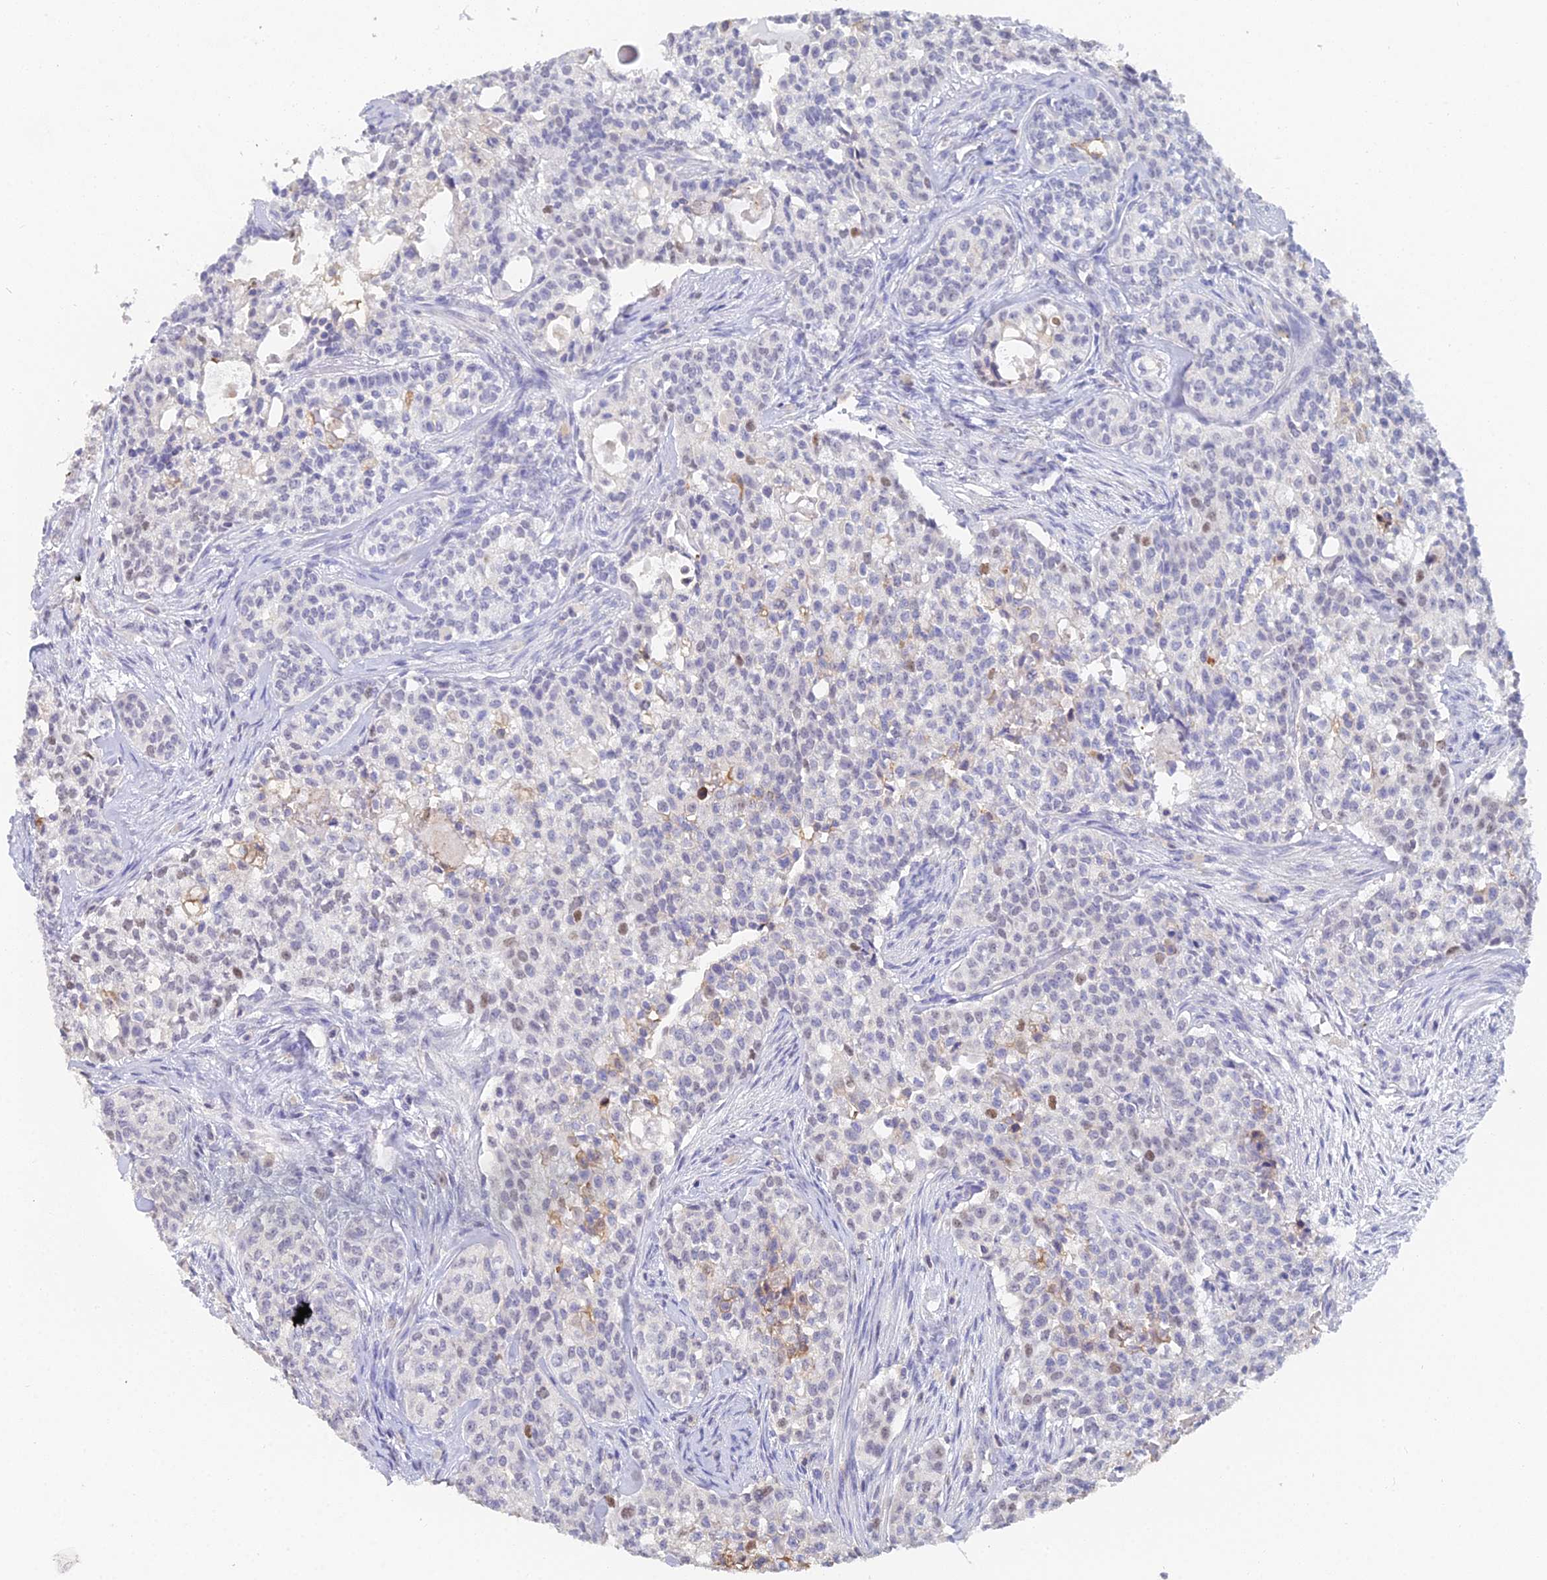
{"staining": {"intensity": "weak", "quantity": "<25%", "location": "cytoplasmic/membranous,nuclear"}, "tissue": "head and neck cancer", "cell_type": "Tumor cells", "image_type": "cancer", "snomed": [{"axis": "morphology", "description": "Adenocarcinoma, NOS"}, {"axis": "topography", "description": "Head-Neck"}], "caption": "There is no significant expression in tumor cells of adenocarcinoma (head and neck).", "gene": "MCM2", "patient": {"sex": "male", "age": 81}}